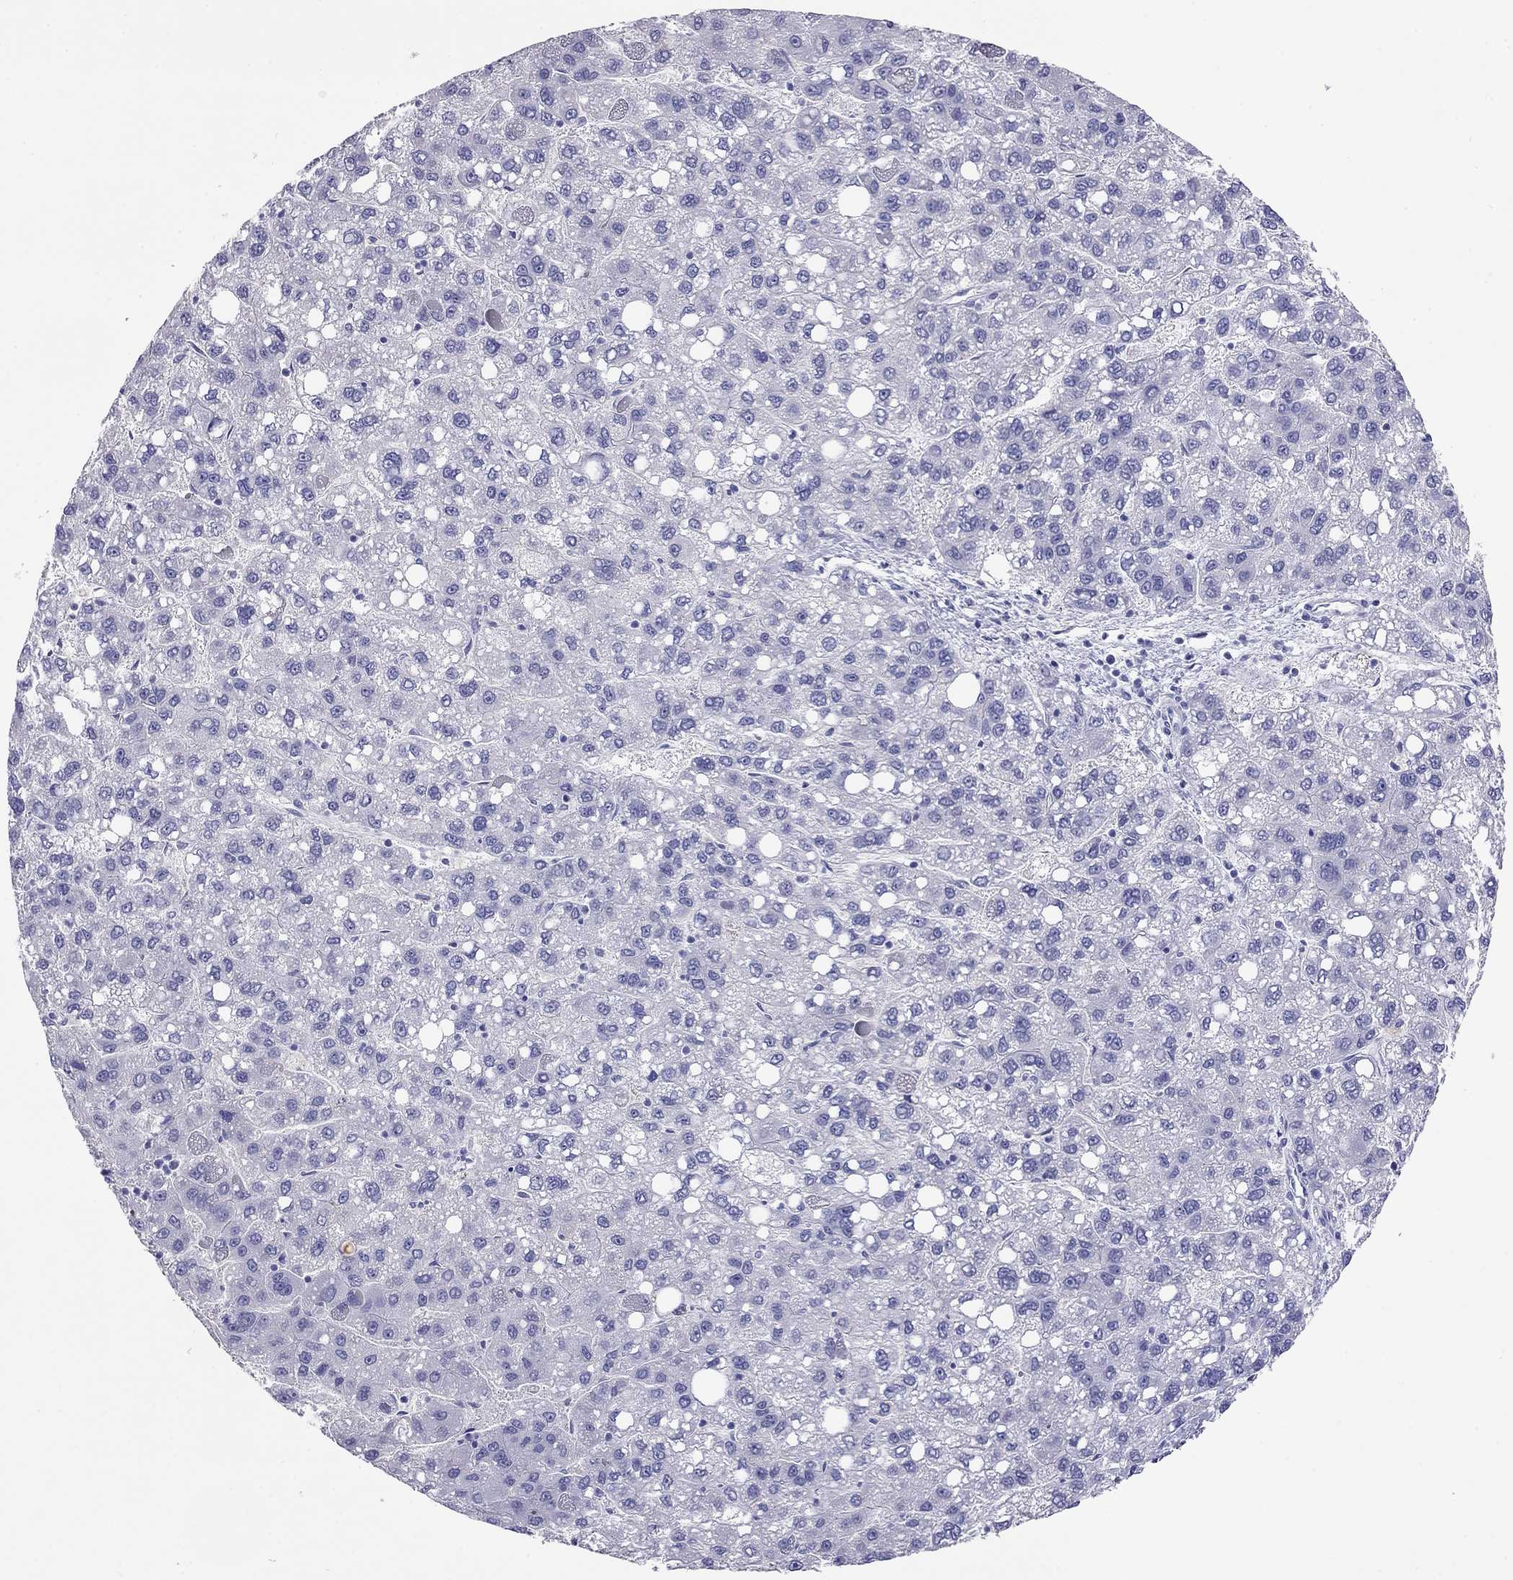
{"staining": {"intensity": "negative", "quantity": "none", "location": "none"}, "tissue": "liver cancer", "cell_type": "Tumor cells", "image_type": "cancer", "snomed": [{"axis": "morphology", "description": "Carcinoma, Hepatocellular, NOS"}, {"axis": "topography", "description": "Liver"}], "caption": "The photomicrograph reveals no significant expression in tumor cells of liver hepatocellular carcinoma. Nuclei are stained in blue.", "gene": "CAPNS2", "patient": {"sex": "female", "age": 82}}